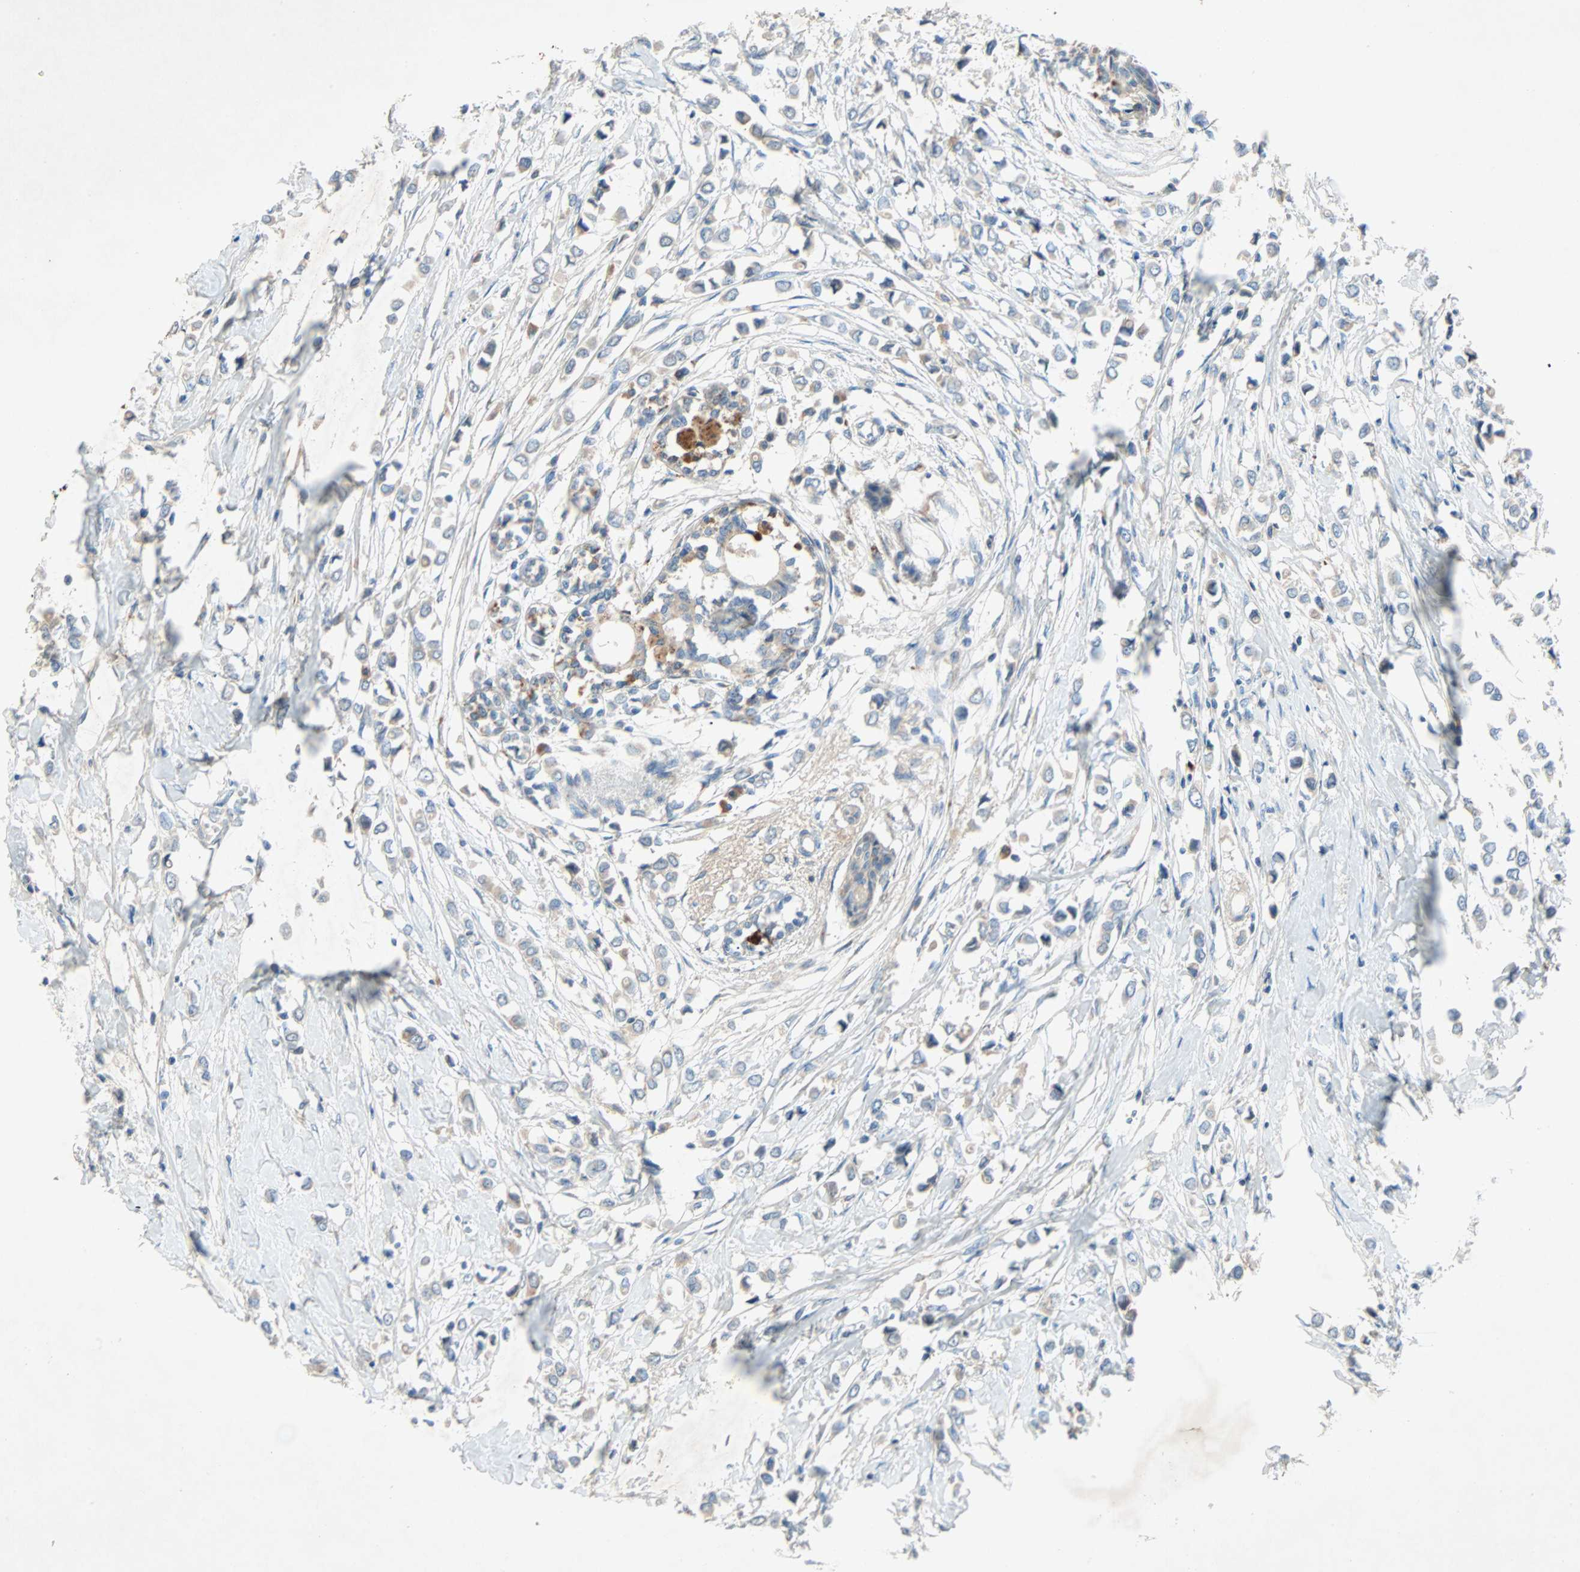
{"staining": {"intensity": "weak", "quantity": ">75%", "location": "cytoplasmic/membranous"}, "tissue": "breast cancer", "cell_type": "Tumor cells", "image_type": "cancer", "snomed": [{"axis": "morphology", "description": "Lobular carcinoma"}, {"axis": "topography", "description": "Breast"}], "caption": "Immunohistochemical staining of breast cancer (lobular carcinoma) displays low levels of weak cytoplasmic/membranous positivity in about >75% of tumor cells. (DAB IHC with brightfield microscopy, high magnification).", "gene": "XYLT1", "patient": {"sex": "female", "age": 51}}